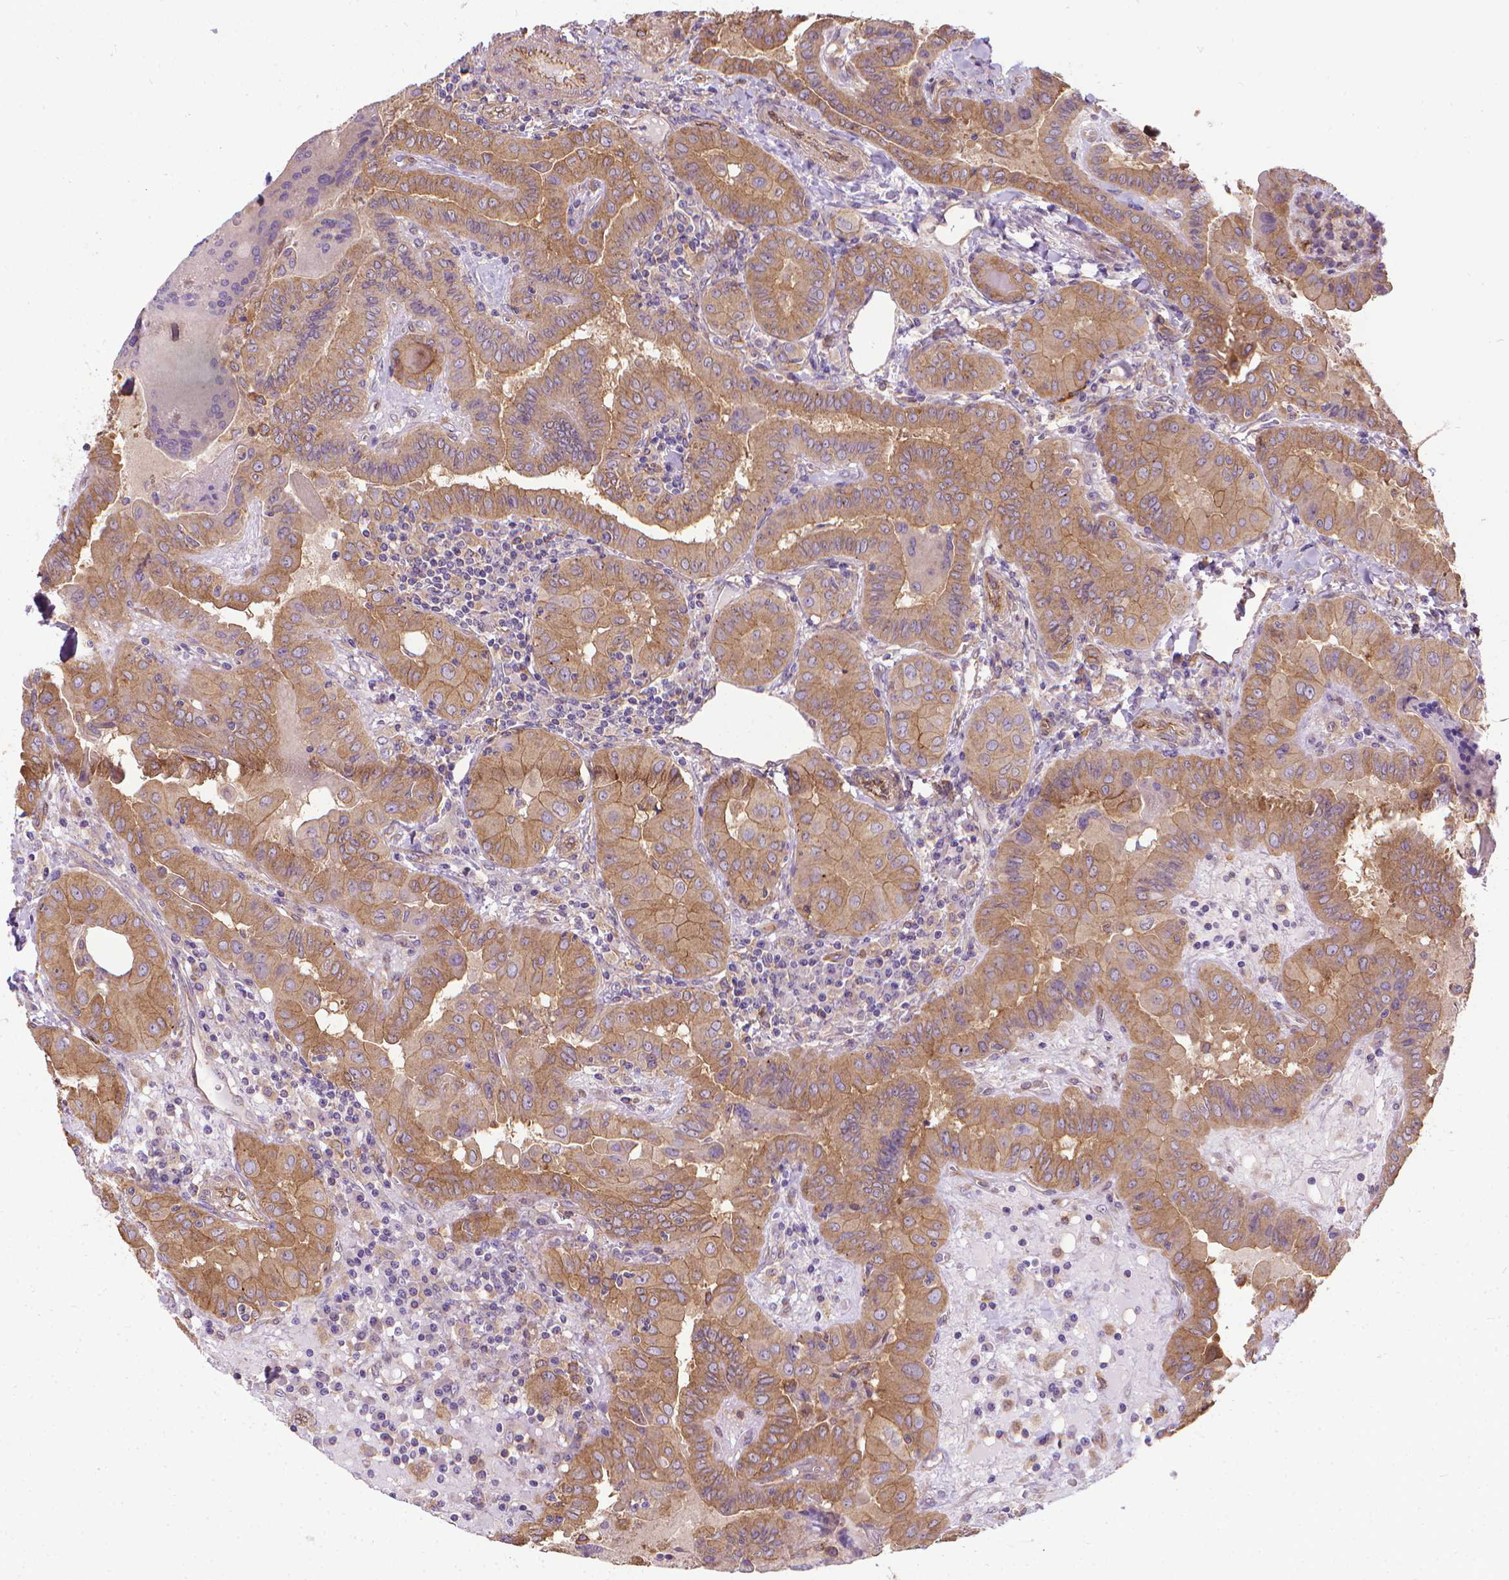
{"staining": {"intensity": "moderate", "quantity": ">75%", "location": "cytoplasmic/membranous"}, "tissue": "thyroid cancer", "cell_type": "Tumor cells", "image_type": "cancer", "snomed": [{"axis": "morphology", "description": "Papillary adenocarcinoma, NOS"}, {"axis": "topography", "description": "Thyroid gland"}], "caption": "Immunohistochemical staining of thyroid cancer (papillary adenocarcinoma) demonstrates medium levels of moderate cytoplasmic/membranous positivity in about >75% of tumor cells.", "gene": "CFAP299", "patient": {"sex": "female", "age": 37}}